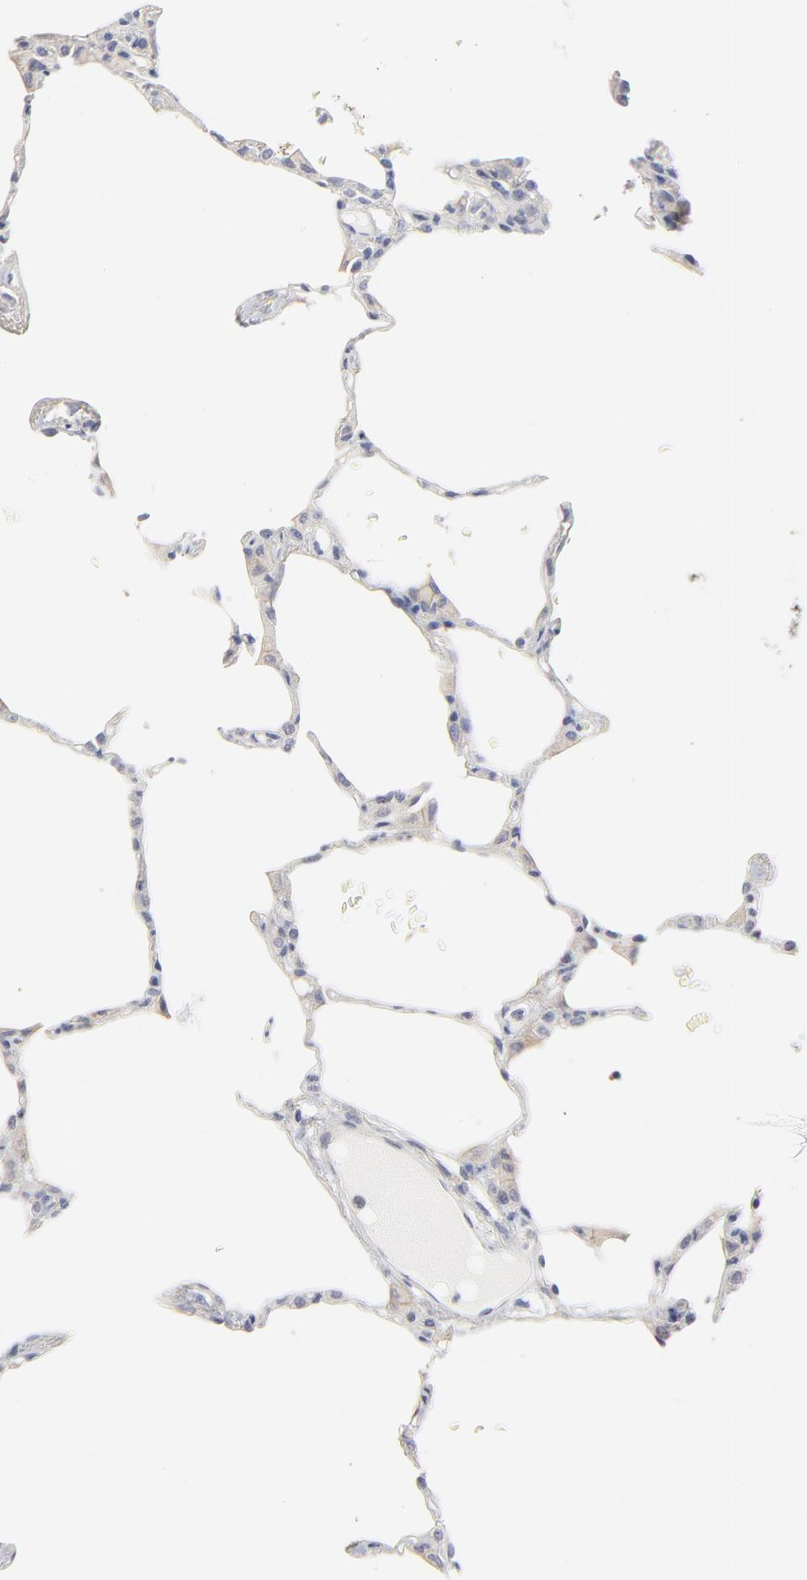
{"staining": {"intensity": "negative", "quantity": "none", "location": "none"}, "tissue": "lung", "cell_type": "Alveolar cells", "image_type": "normal", "snomed": [{"axis": "morphology", "description": "Normal tissue, NOS"}, {"axis": "topography", "description": "Lung"}], "caption": "High magnification brightfield microscopy of unremarkable lung stained with DAB (brown) and counterstained with hematoxylin (blue): alveolar cells show no significant staining. (DAB immunohistochemistry visualized using brightfield microscopy, high magnification).", "gene": "SLC16A1", "patient": {"sex": "female", "age": 49}}